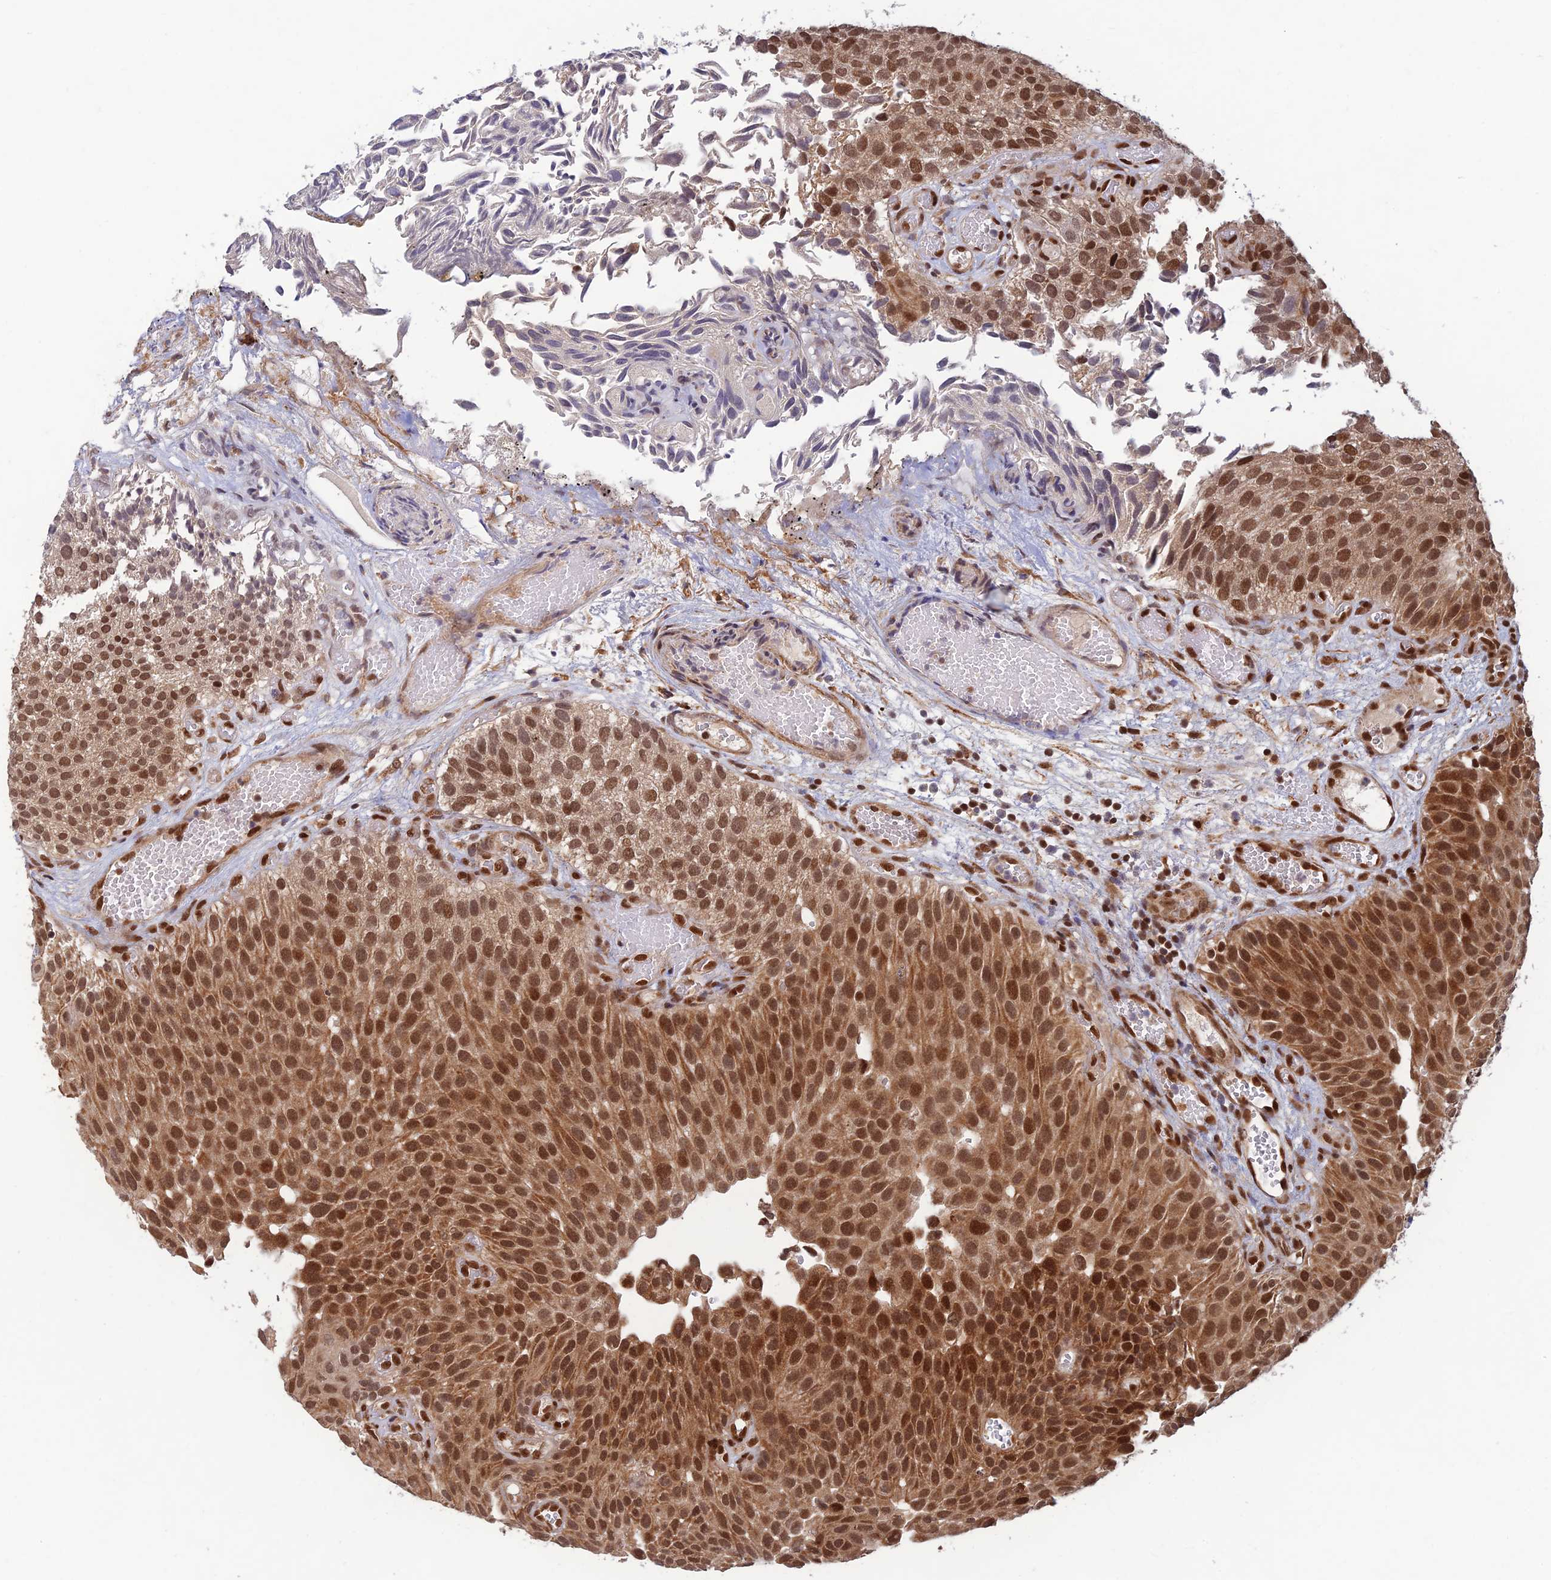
{"staining": {"intensity": "strong", "quantity": ">75%", "location": "cytoplasmic/membranous,nuclear"}, "tissue": "urothelial cancer", "cell_type": "Tumor cells", "image_type": "cancer", "snomed": [{"axis": "morphology", "description": "Urothelial carcinoma, Low grade"}, {"axis": "topography", "description": "Urinary bladder"}], "caption": "An IHC photomicrograph of neoplastic tissue is shown. Protein staining in brown labels strong cytoplasmic/membranous and nuclear positivity in urothelial carcinoma (low-grade) within tumor cells.", "gene": "ZNF565", "patient": {"sex": "male", "age": 89}}